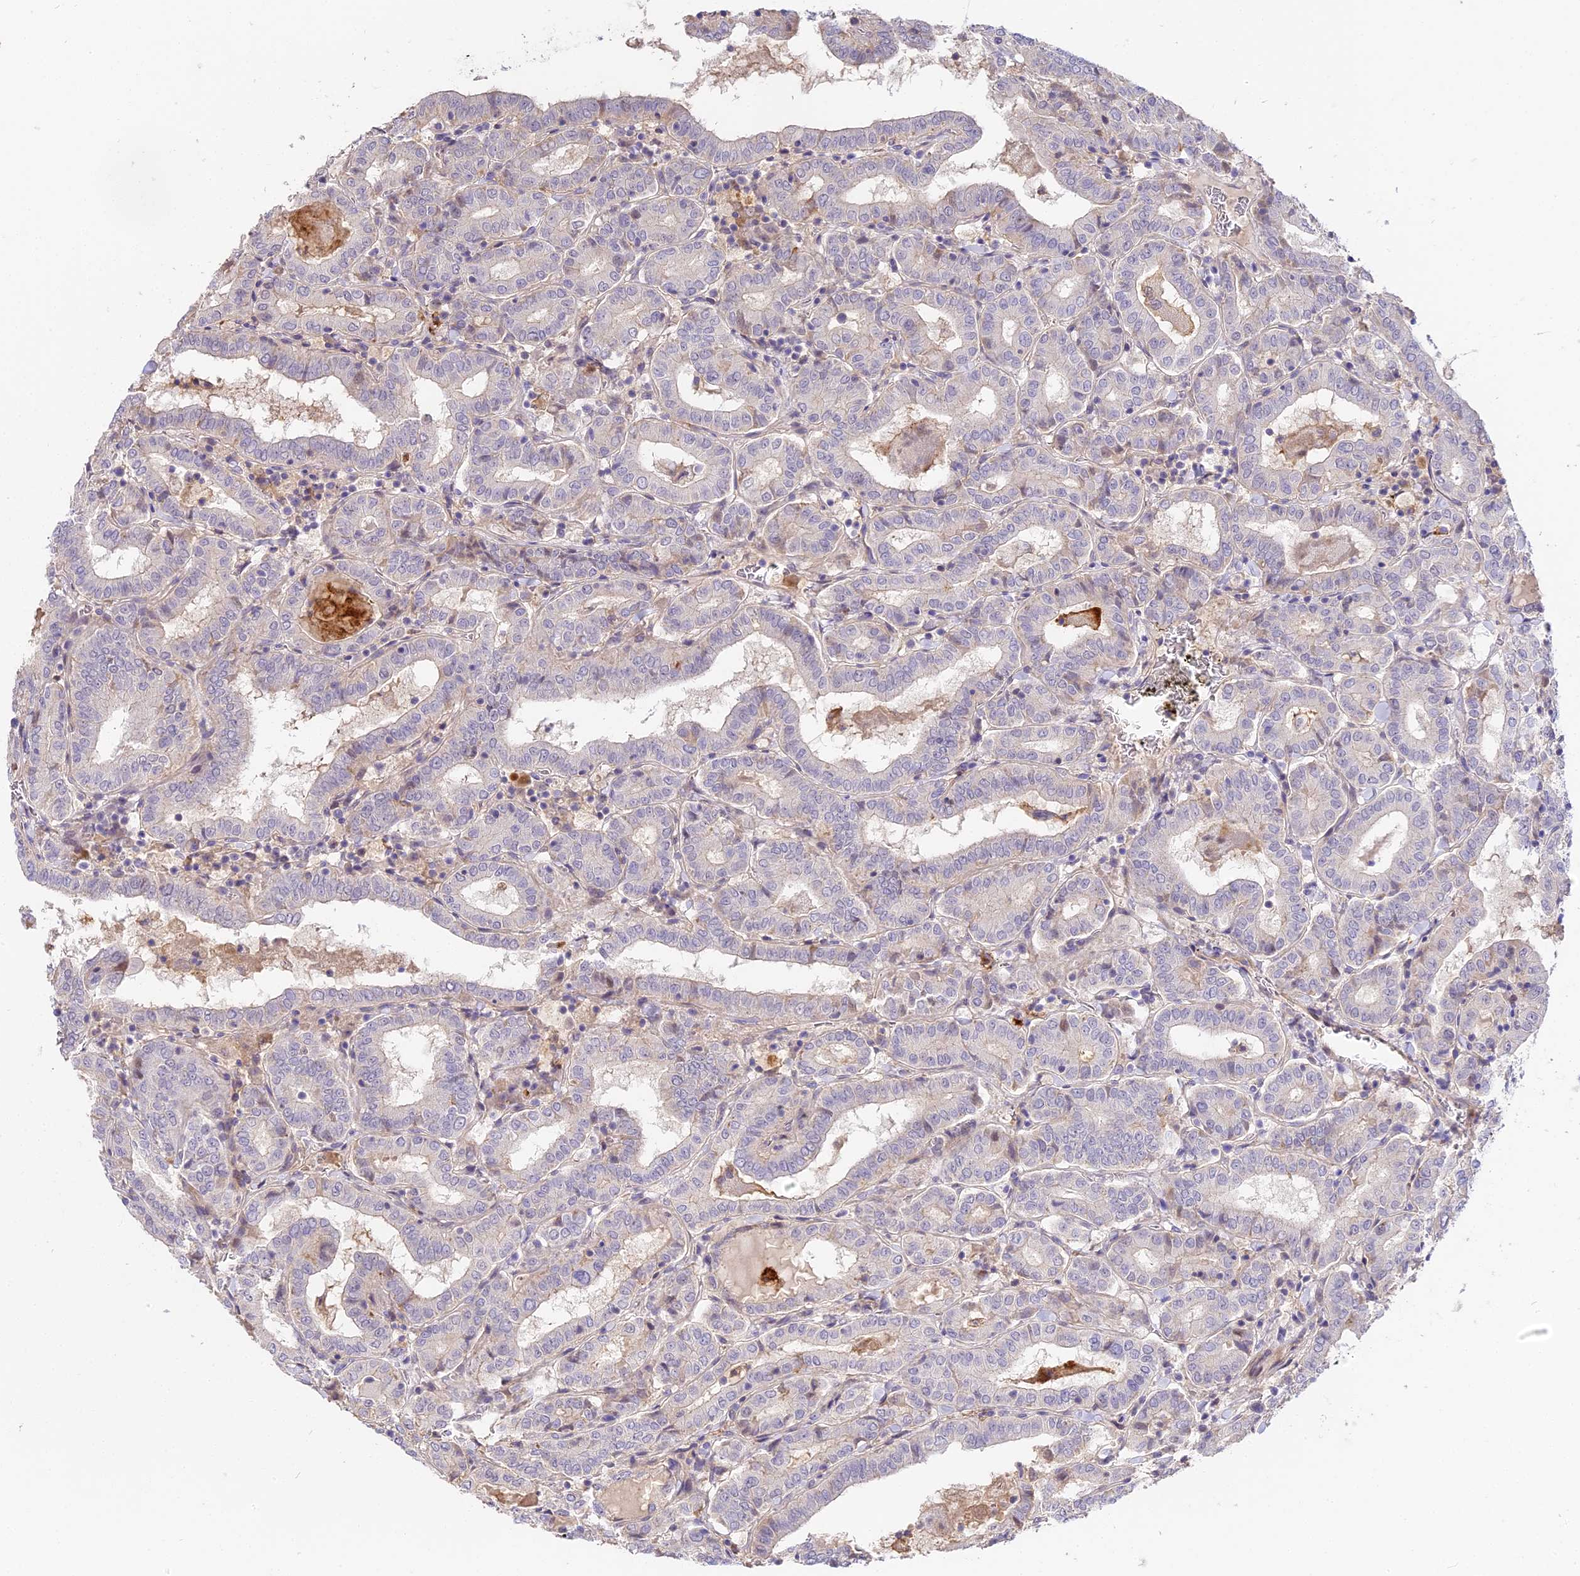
{"staining": {"intensity": "negative", "quantity": "none", "location": "none"}, "tissue": "thyroid cancer", "cell_type": "Tumor cells", "image_type": "cancer", "snomed": [{"axis": "morphology", "description": "Papillary adenocarcinoma, NOS"}, {"axis": "topography", "description": "Thyroid gland"}], "caption": "Micrograph shows no protein expression in tumor cells of thyroid cancer tissue.", "gene": "NOD2", "patient": {"sex": "female", "age": 72}}